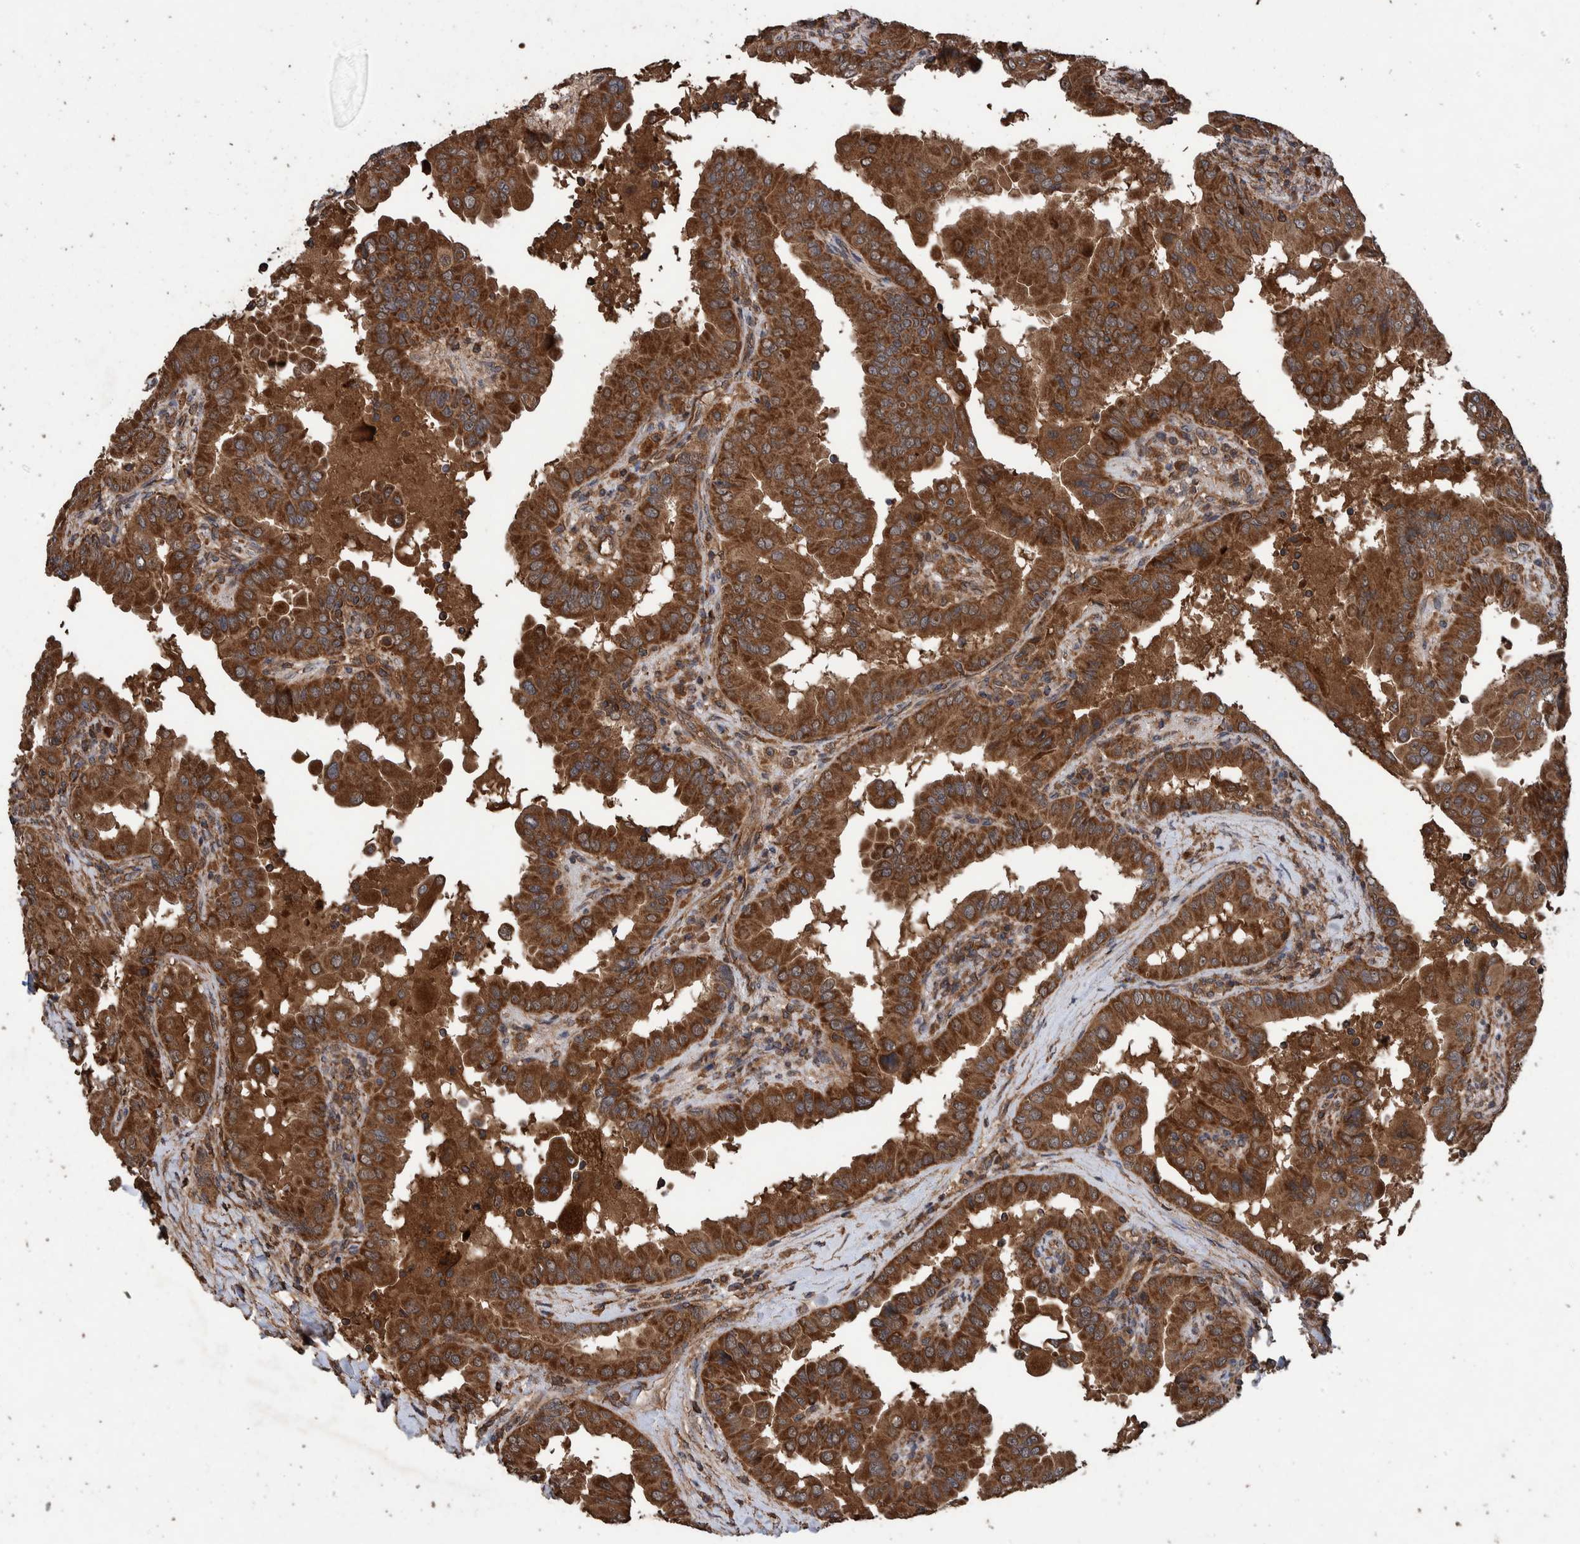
{"staining": {"intensity": "strong", "quantity": ">75%", "location": "cytoplasmic/membranous"}, "tissue": "thyroid cancer", "cell_type": "Tumor cells", "image_type": "cancer", "snomed": [{"axis": "morphology", "description": "Papillary adenocarcinoma, NOS"}, {"axis": "topography", "description": "Thyroid gland"}], "caption": "Protein staining reveals strong cytoplasmic/membranous positivity in approximately >75% of tumor cells in papillary adenocarcinoma (thyroid).", "gene": "TRIM16", "patient": {"sex": "male", "age": 33}}